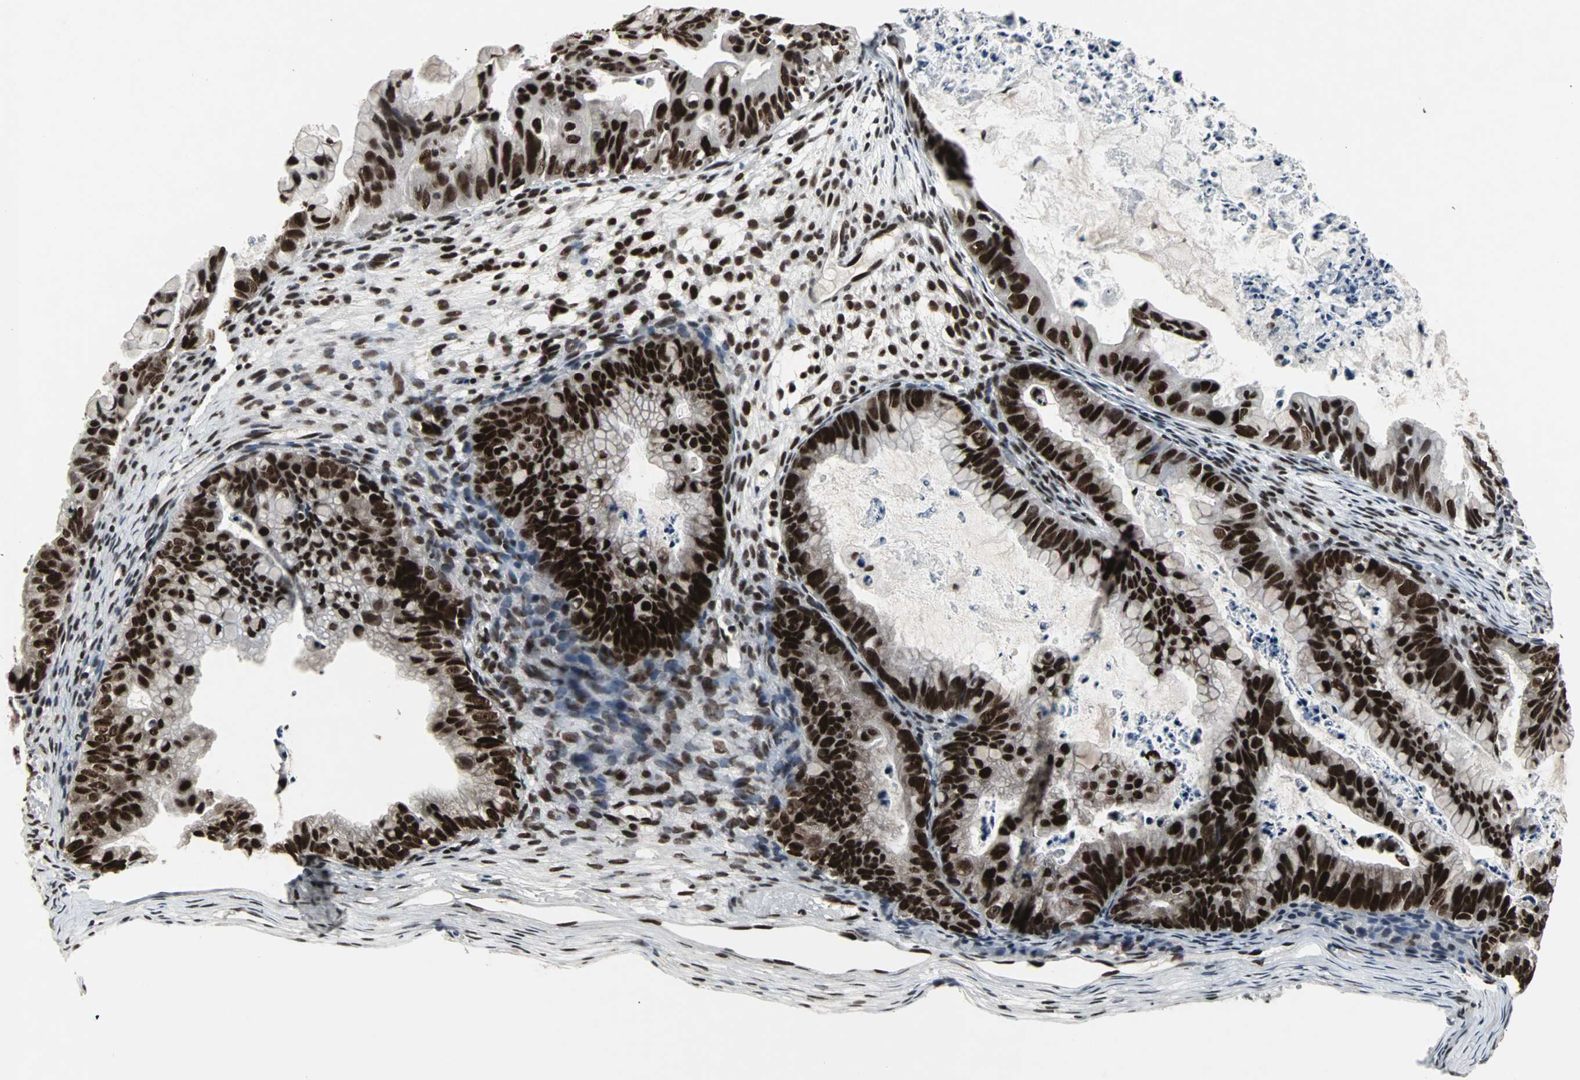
{"staining": {"intensity": "strong", "quantity": ">75%", "location": "nuclear"}, "tissue": "ovarian cancer", "cell_type": "Tumor cells", "image_type": "cancer", "snomed": [{"axis": "morphology", "description": "Cystadenocarcinoma, mucinous, NOS"}, {"axis": "topography", "description": "Ovary"}], "caption": "Immunohistochemistry image of neoplastic tissue: mucinous cystadenocarcinoma (ovarian) stained using IHC displays high levels of strong protein expression localized specifically in the nuclear of tumor cells, appearing as a nuclear brown color.", "gene": "PNKP", "patient": {"sex": "female", "age": 36}}